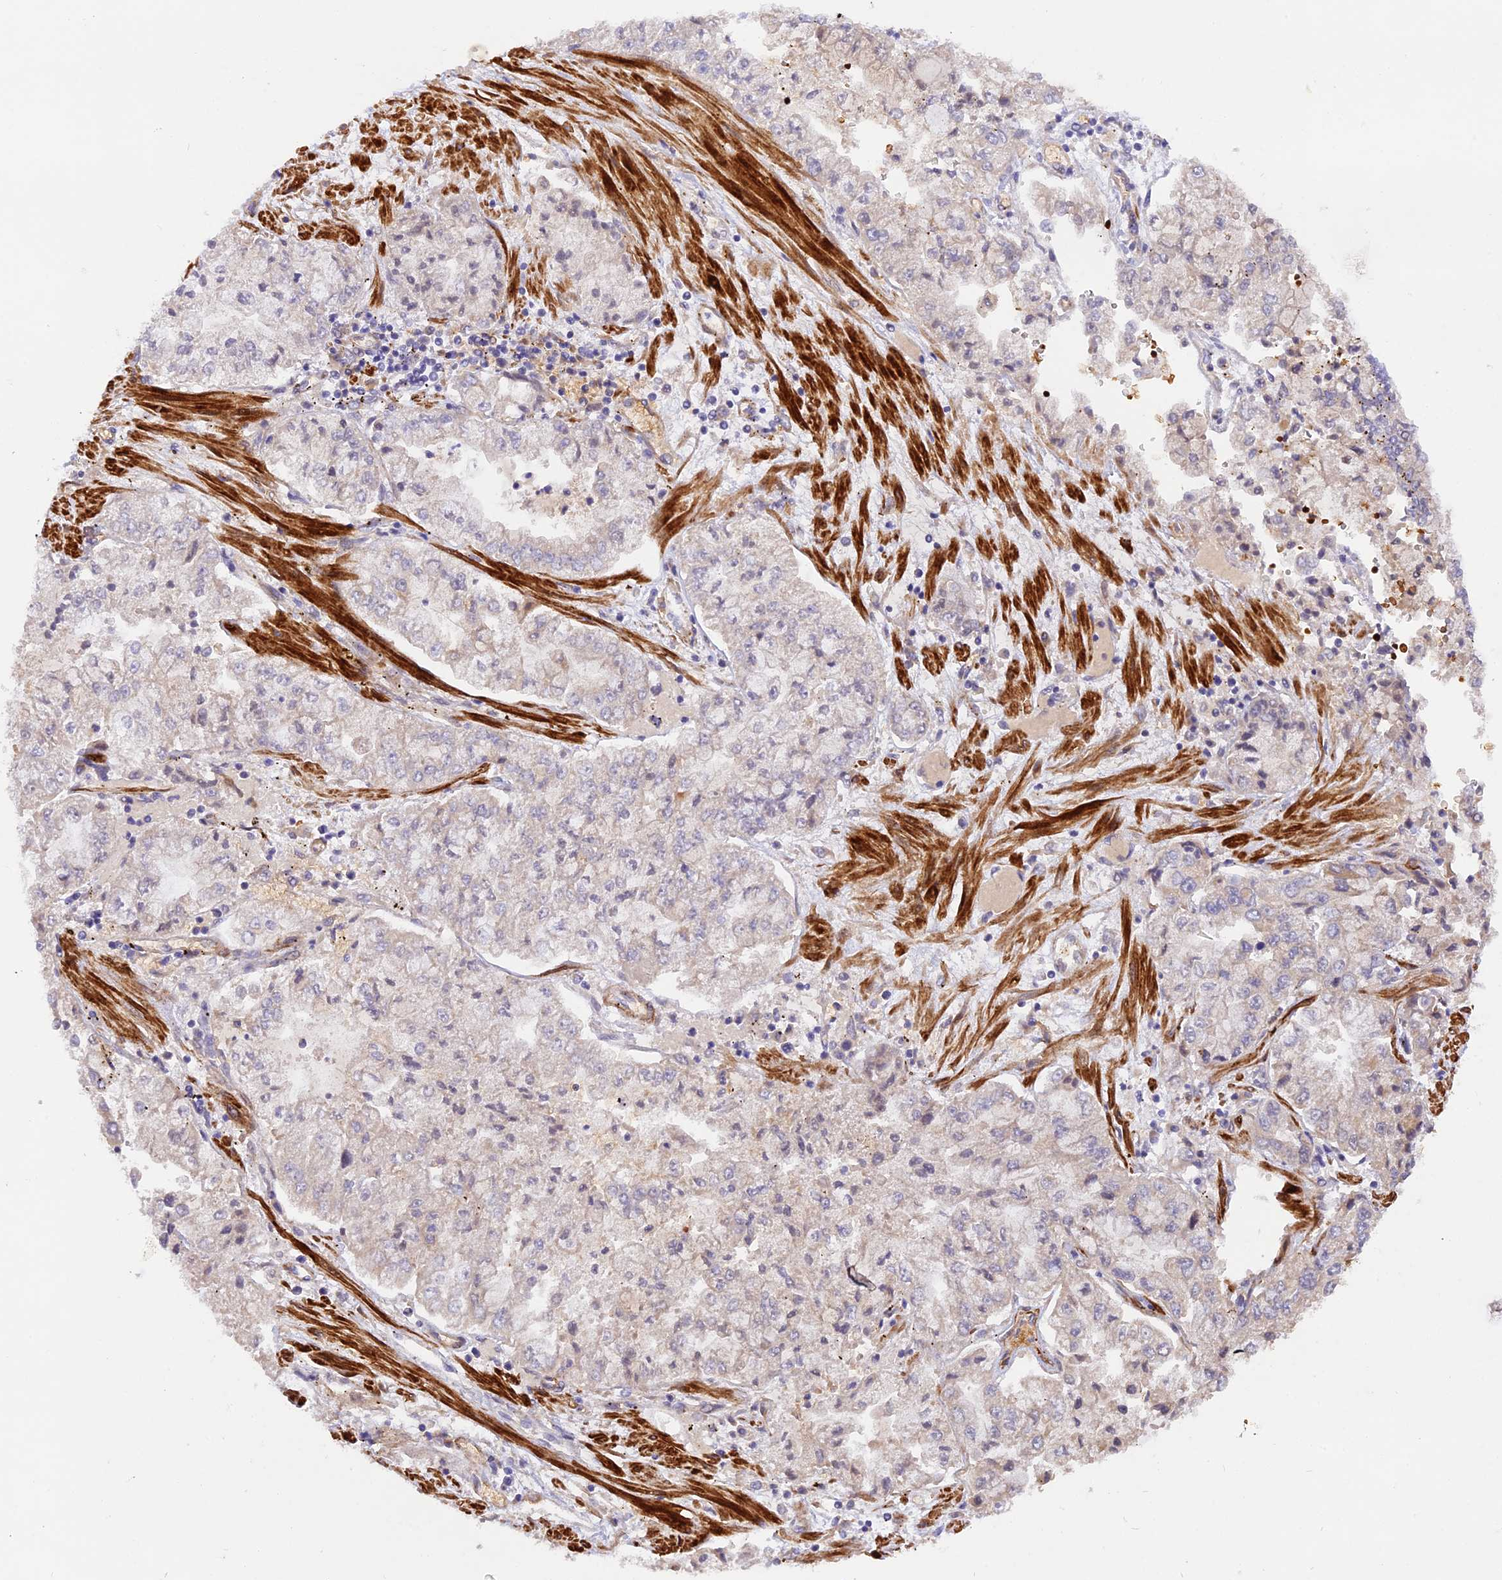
{"staining": {"intensity": "negative", "quantity": "none", "location": "none"}, "tissue": "stomach cancer", "cell_type": "Tumor cells", "image_type": "cancer", "snomed": [{"axis": "morphology", "description": "Adenocarcinoma, NOS"}, {"axis": "topography", "description": "Stomach"}], "caption": "Immunohistochemical staining of stomach adenocarcinoma displays no significant staining in tumor cells.", "gene": "WDFY4", "patient": {"sex": "male", "age": 76}}